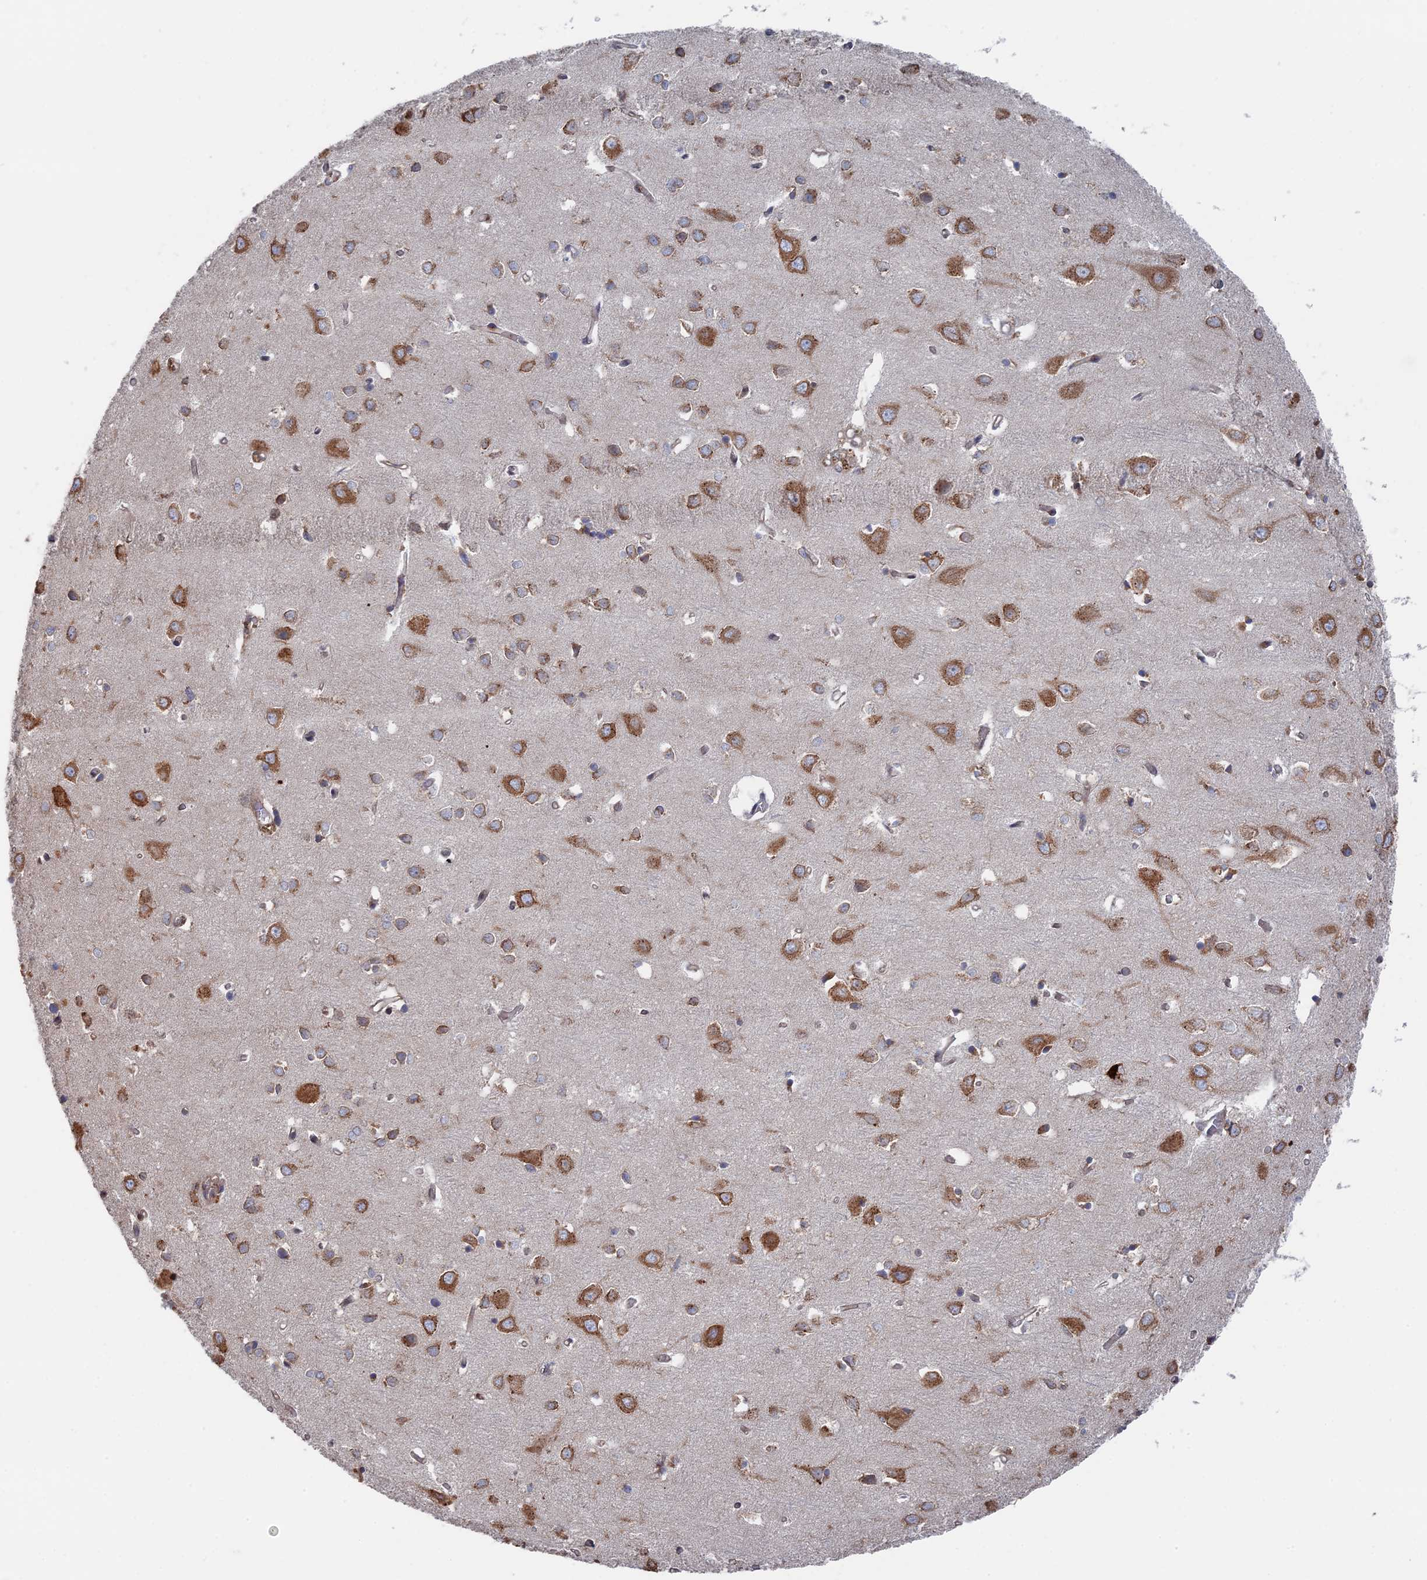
{"staining": {"intensity": "moderate", "quantity": ">75%", "location": "cytoplasmic/membranous"}, "tissue": "cerebral cortex", "cell_type": "Endothelial cells", "image_type": "normal", "snomed": [{"axis": "morphology", "description": "Normal tissue, NOS"}, {"axis": "topography", "description": "Cerebral cortex"}], "caption": "This histopathology image demonstrates immunohistochemistry staining of normal cerebral cortex, with medium moderate cytoplasmic/membranous staining in approximately >75% of endothelial cells.", "gene": "BPIFB6", "patient": {"sex": "female", "age": 64}}